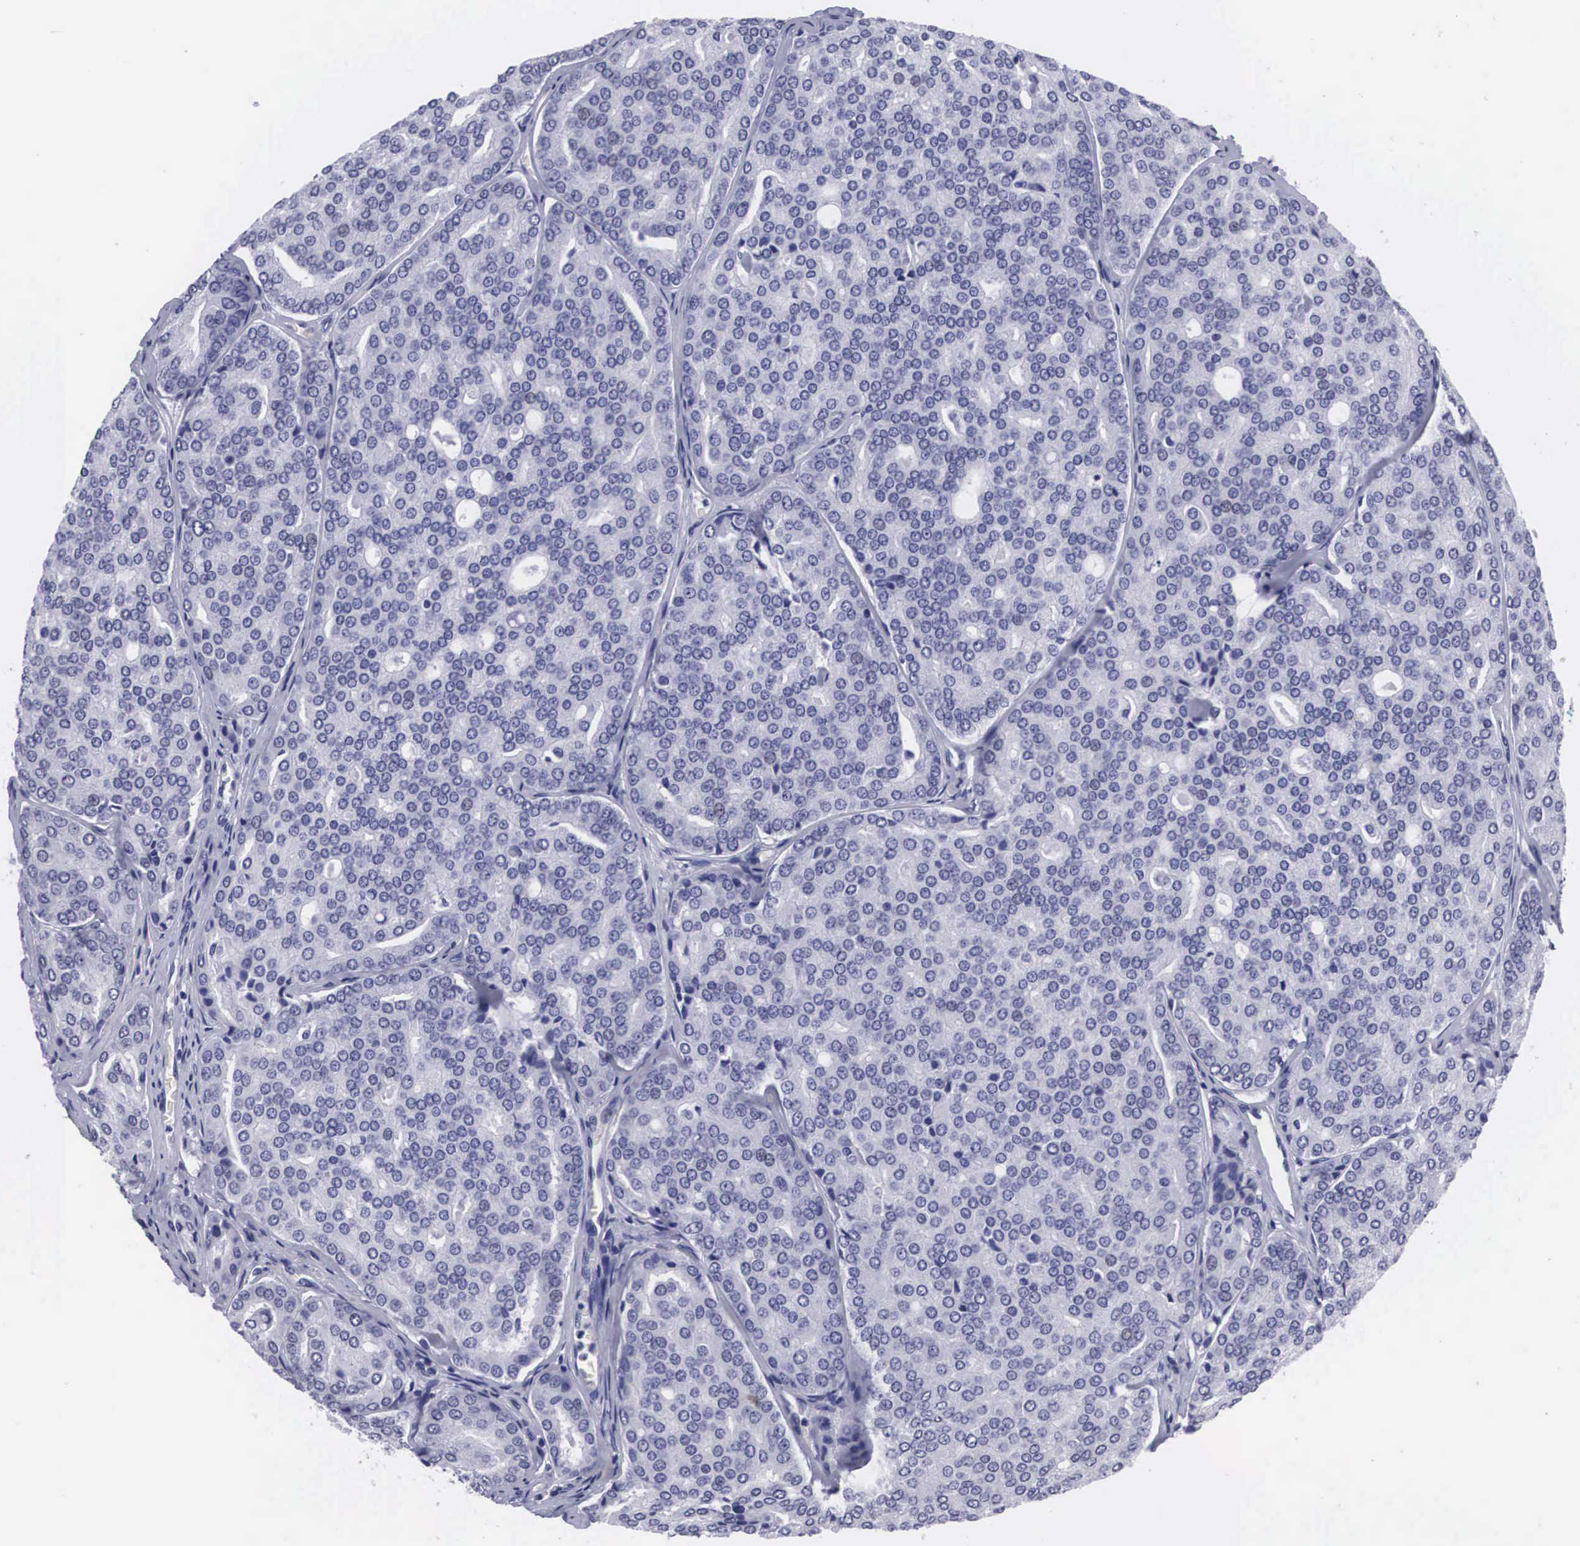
{"staining": {"intensity": "negative", "quantity": "none", "location": "none"}, "tissue": "prostate cancer", "cell_type": "Tumor cells", "image_type": "cancer", "snomed": [{"axis": "morphology", "description": "Adenocarcinoma, High grade"}, {"axis": "topography", "description": "Prostate"}], "caption": "The histopathology image demonstrates no staining of tumor cells in prostate adenocarcinoma (high-grade).", "gene": "C22orf31", "patient": {"sex": "male", "age": 64}}